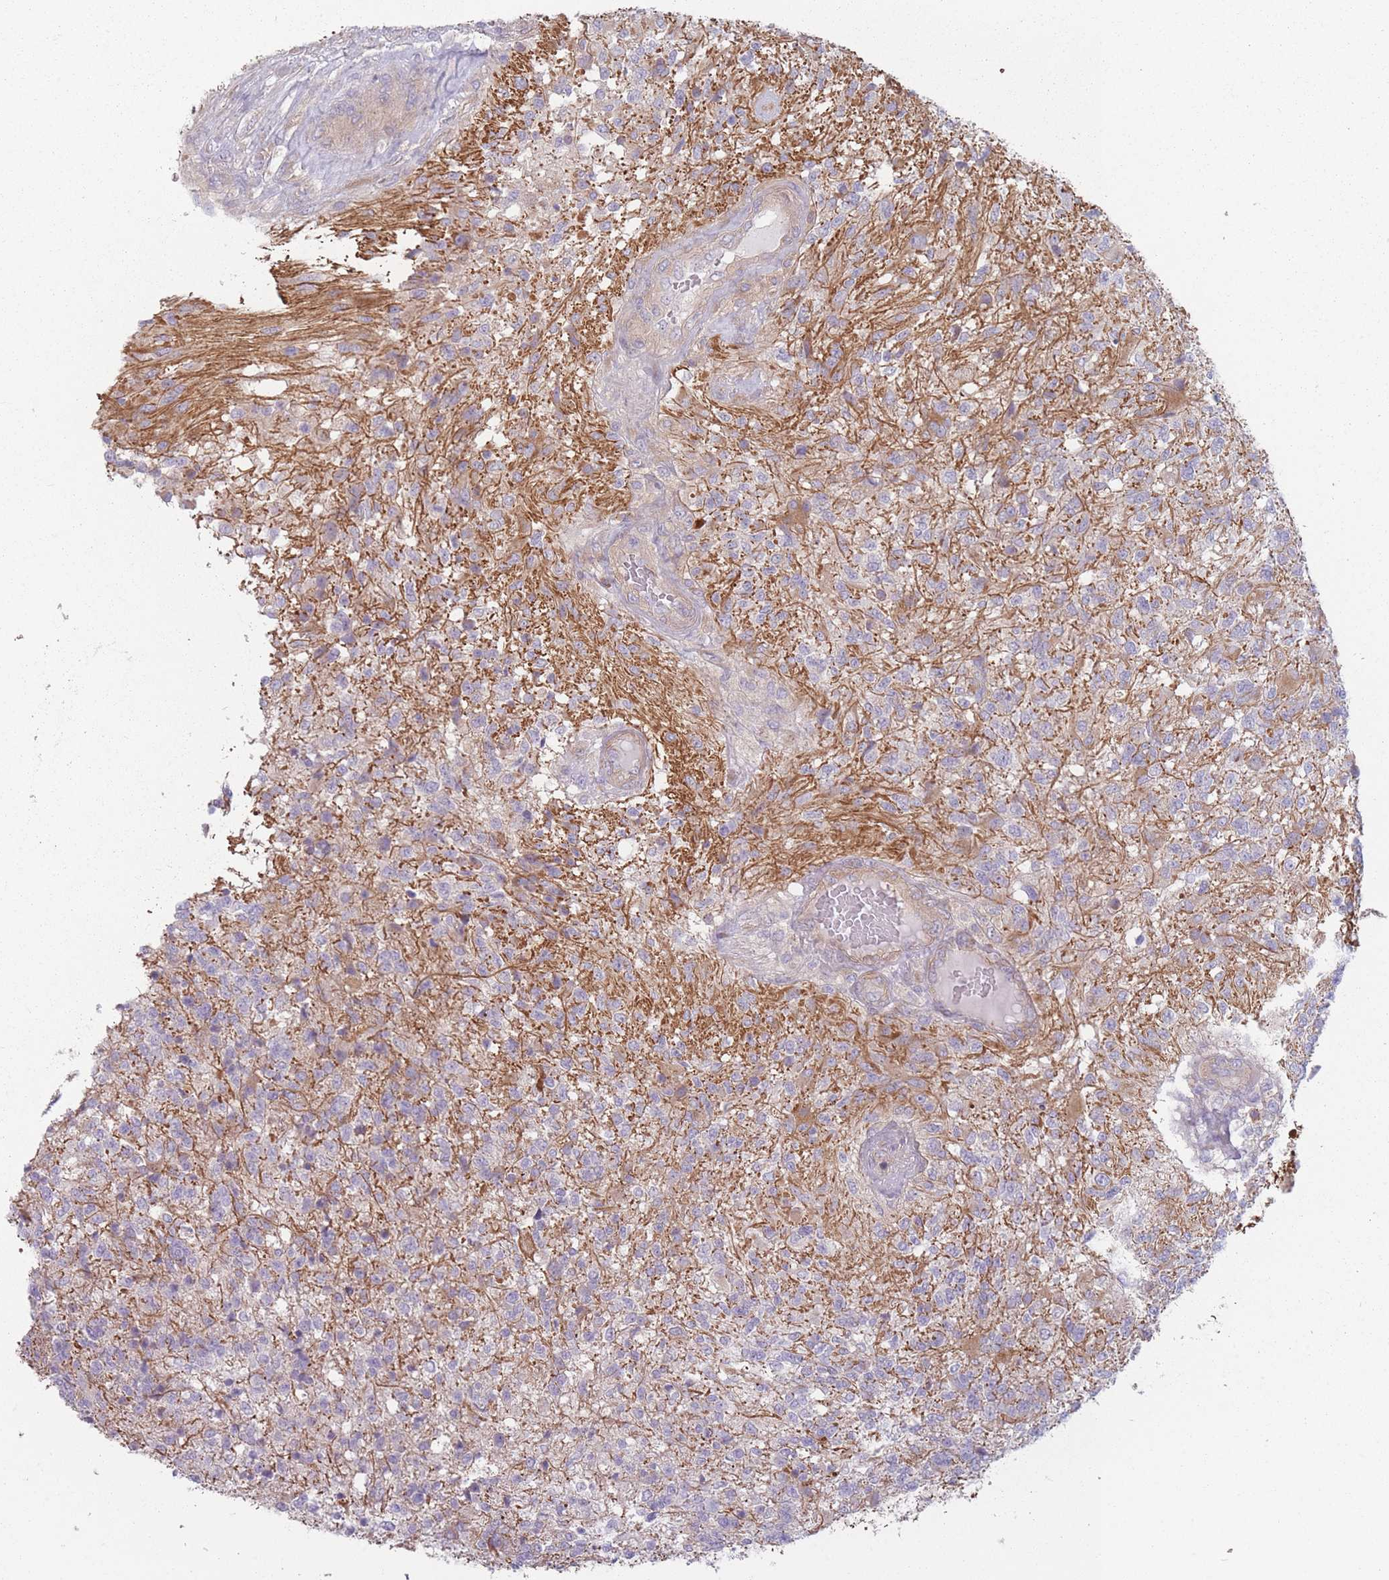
{"staining": {"intensity": "weak", "quantity": "<25%", "location": "cytoplasmic/membranous"}, "tissue": "glioma", "cell_type": "Tumor cells", "image_type": "cancer", "snomed": [{"axis": "morphology", "description": "Glioma, malignant, High grade"}, {"axis": "topography", "description": "Brain"}], "caption": "The image shows no significant expression in tumor cells of glioma.", "gene": "HSBP1L1", "patient": {"sex": "male", "age": 56}}